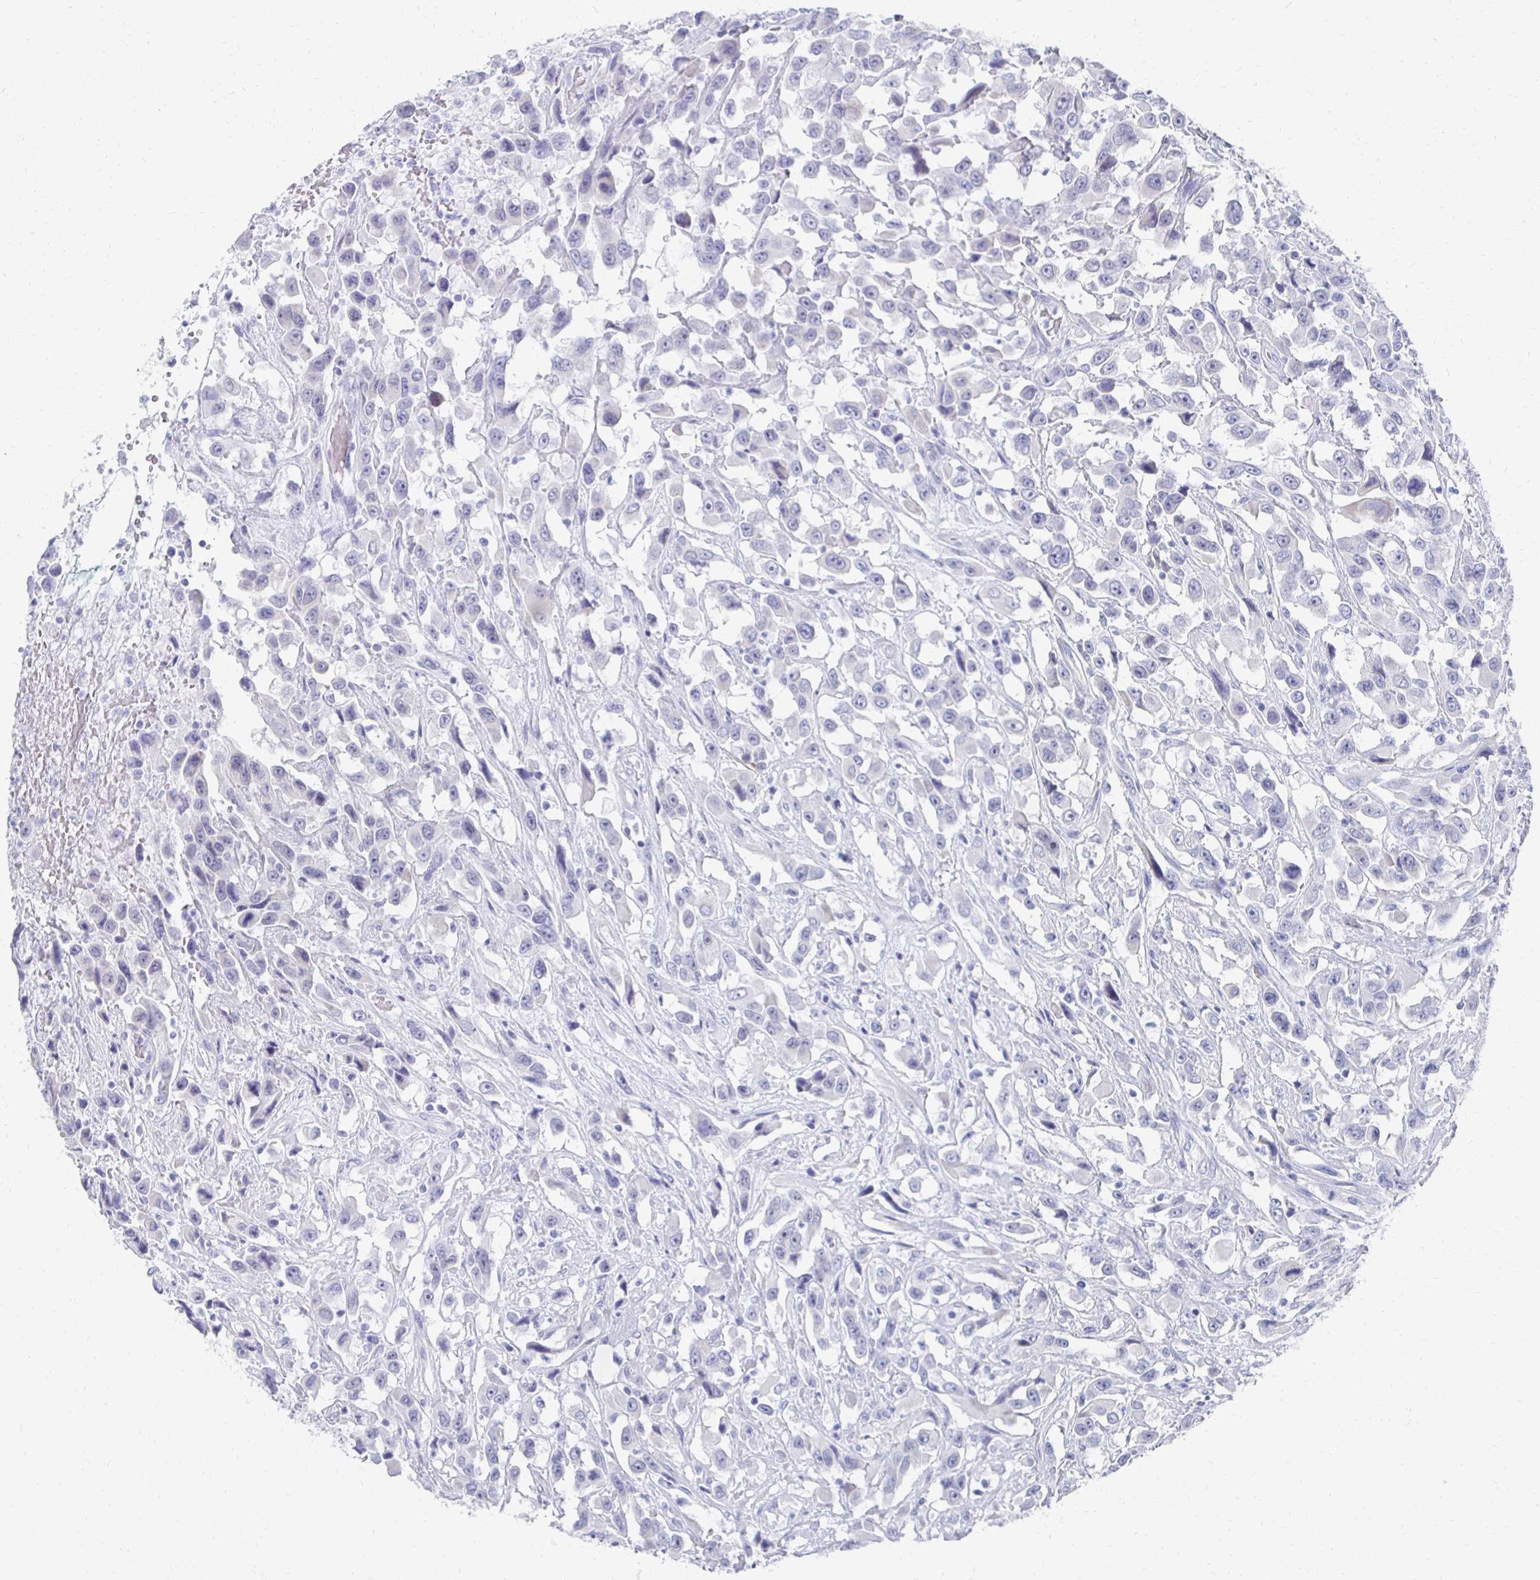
{"staining": {"intensity": "negative", "quantity": "none", "location": "none"}, "tissue": "urothelial cancer", "cell_type": "Tumor cells", "image_type": "cancer", "snomed": [{"axis": "morphology", "description": "Urothelial carcinoma, High grade"}, {"axis": "topography", "description": "Urinary bladder"}], "caption": "DAB (3,3'-diaminobenzidine) immunohistochemical staining of urothelial cancer exhibits no significant expression in tumor cells.", "gene": "SYCP3", "patient": {"sex": "male", "age": 53}}